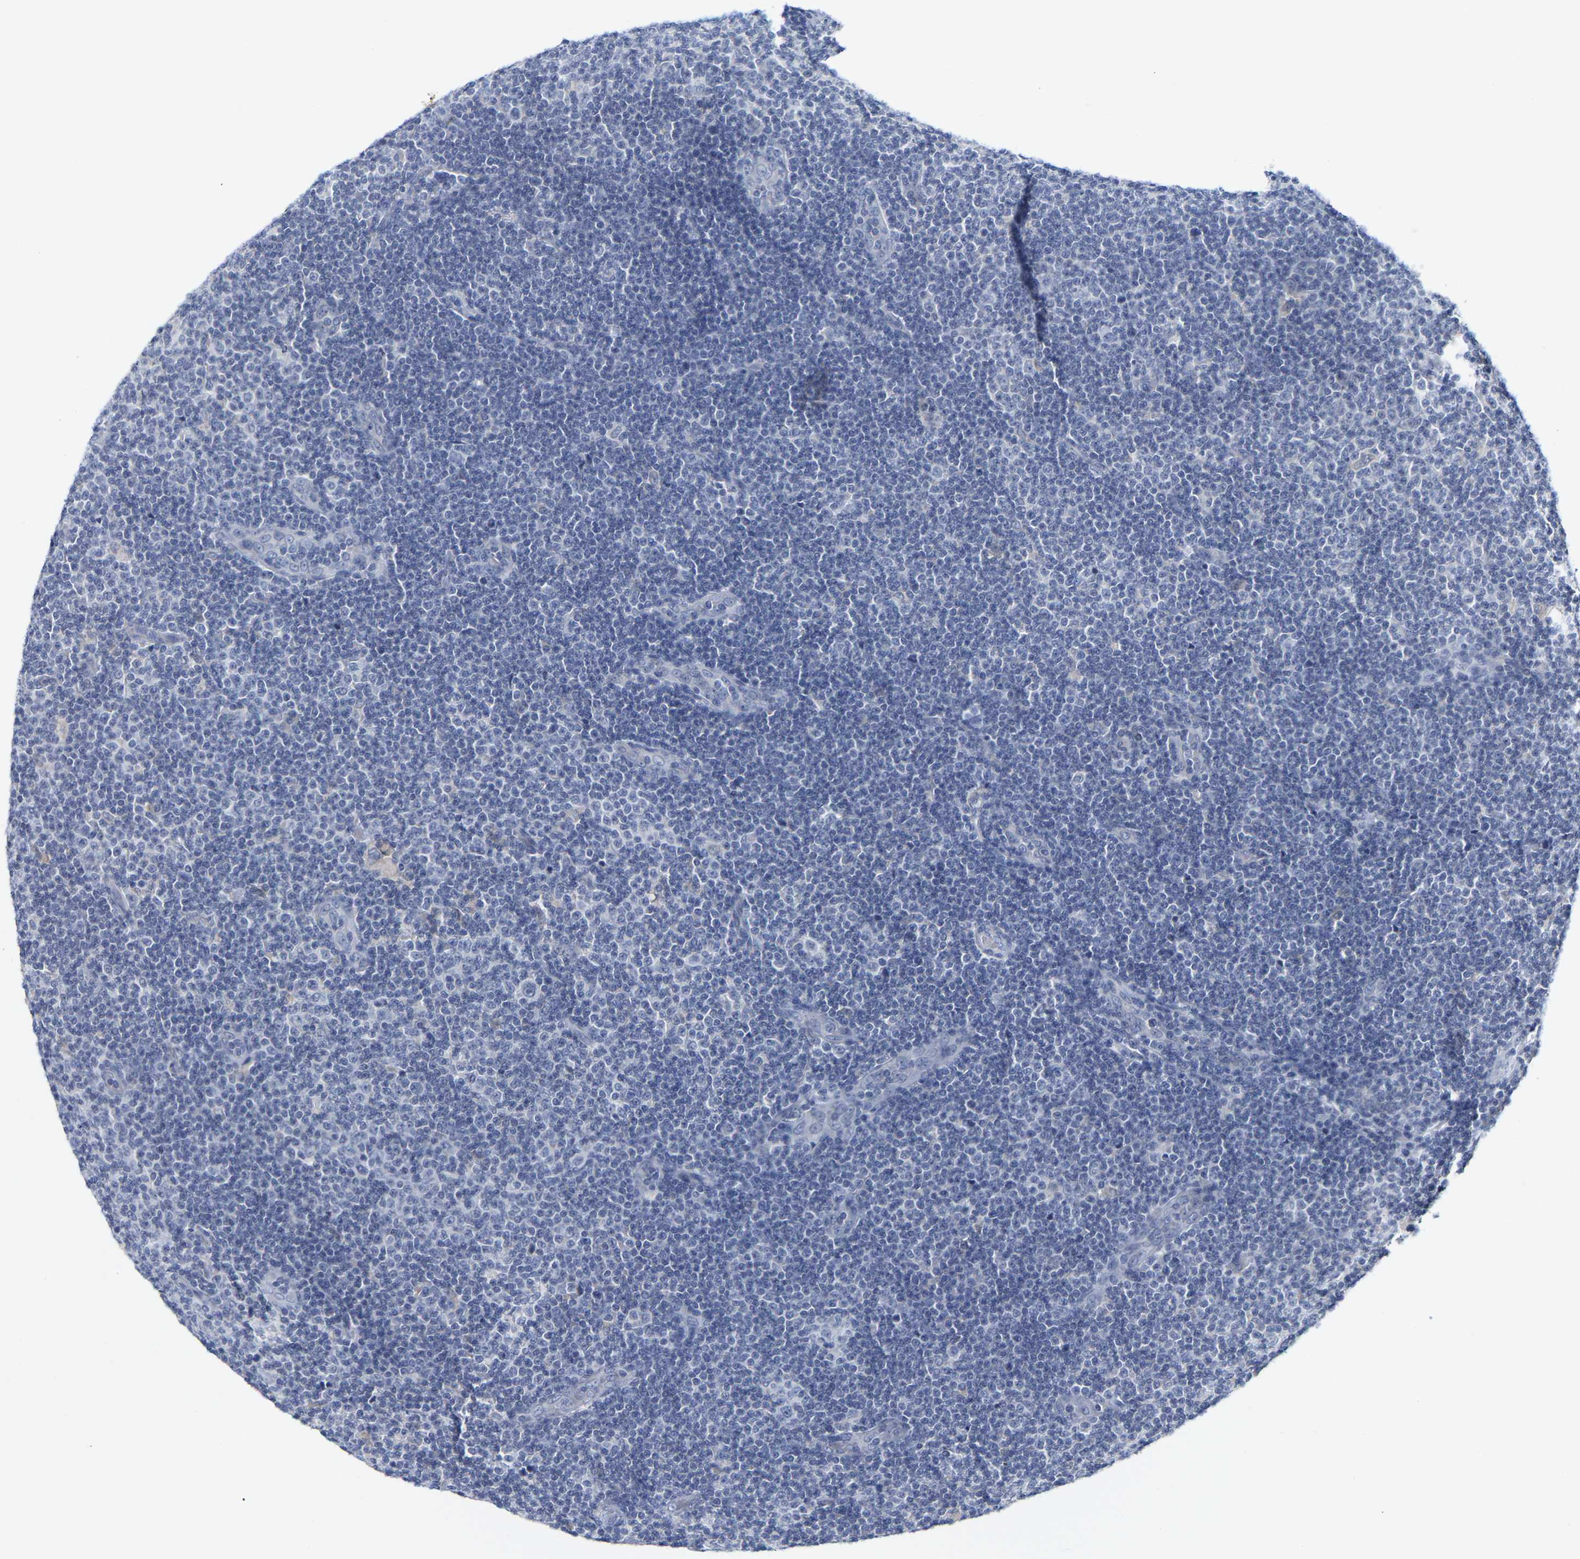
{"staining": {"intensity": "negative", "quantity": "none", "location": "none"}, "tissue": "lymphoma", "cell_type": "Tumor cells", "image_type": "cancer", "snomed": [{"axis": "morphology", "description": "Malignant lymphoma, non-Hodgkin's type, Low grade"}, {"axis": "topography", "description": "Lymph node"}], "caption": "DAB immunohistochemical staining of human lymphoma demonstrates no significant positivity in tumor cells.", "gene": "KRT76", "patient": {"sex": "male", "age": 83}}